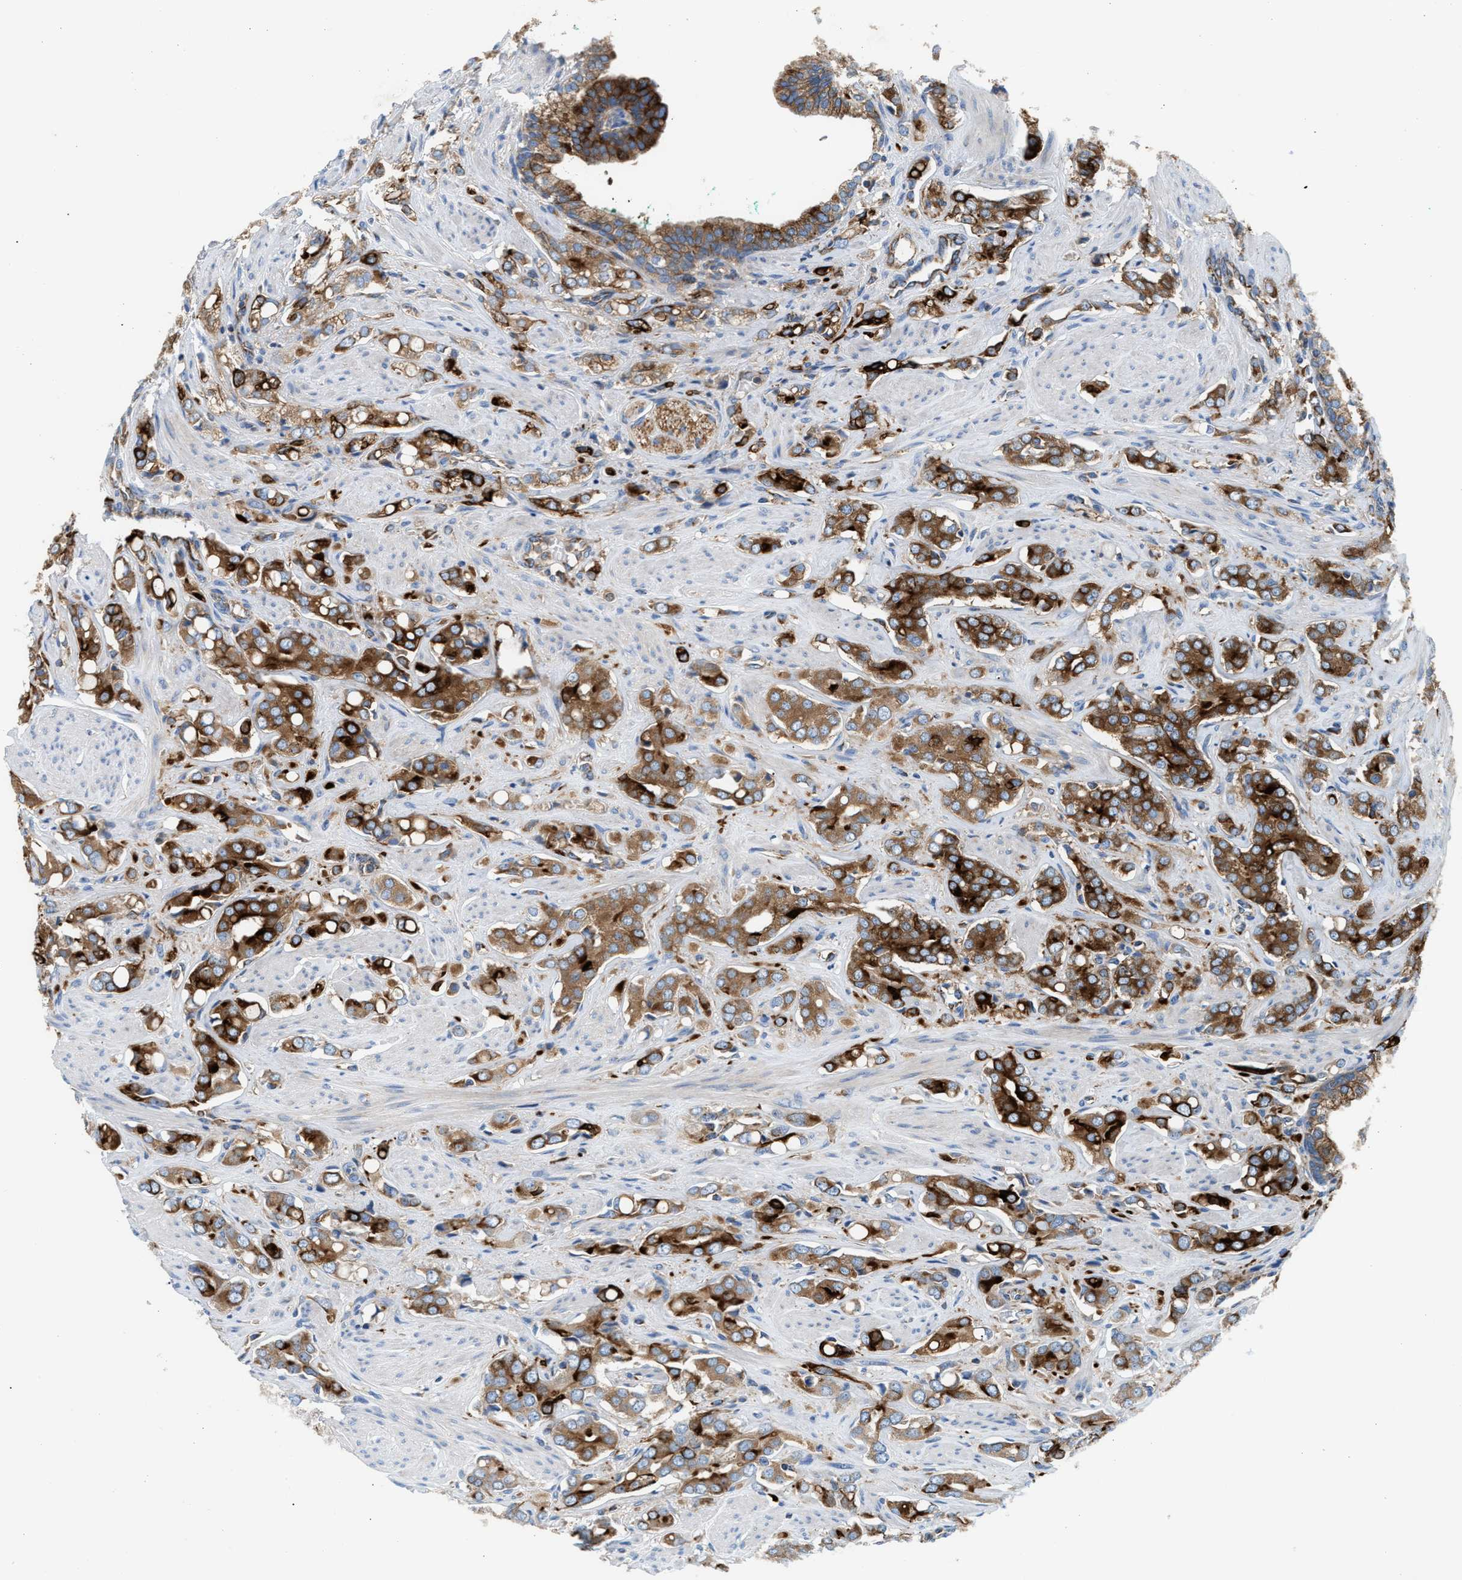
{"staining": {"intensity": "strong", "quantity": ">75%", "location": "cytoplasmic/membranous"}, "tissue": "prostate cancer", "cell_type": "Tumor cells", "image_type": "cancer", "snomed": [{"axis": "morphology", "description": "Adenocarcinoma, High grade"}, {"axis": "topography", "description": "Prostate"}], "caption": "Strong cytoplasmic/membranous expression for a protein is identified in approximately >75% of tumor cells of prostate cancer (high-grade adenocarcinoma) using immunohistochemistry (IHC).", "gene": "TBC1D15", "patient": {"sex": "male", "age": 52}}